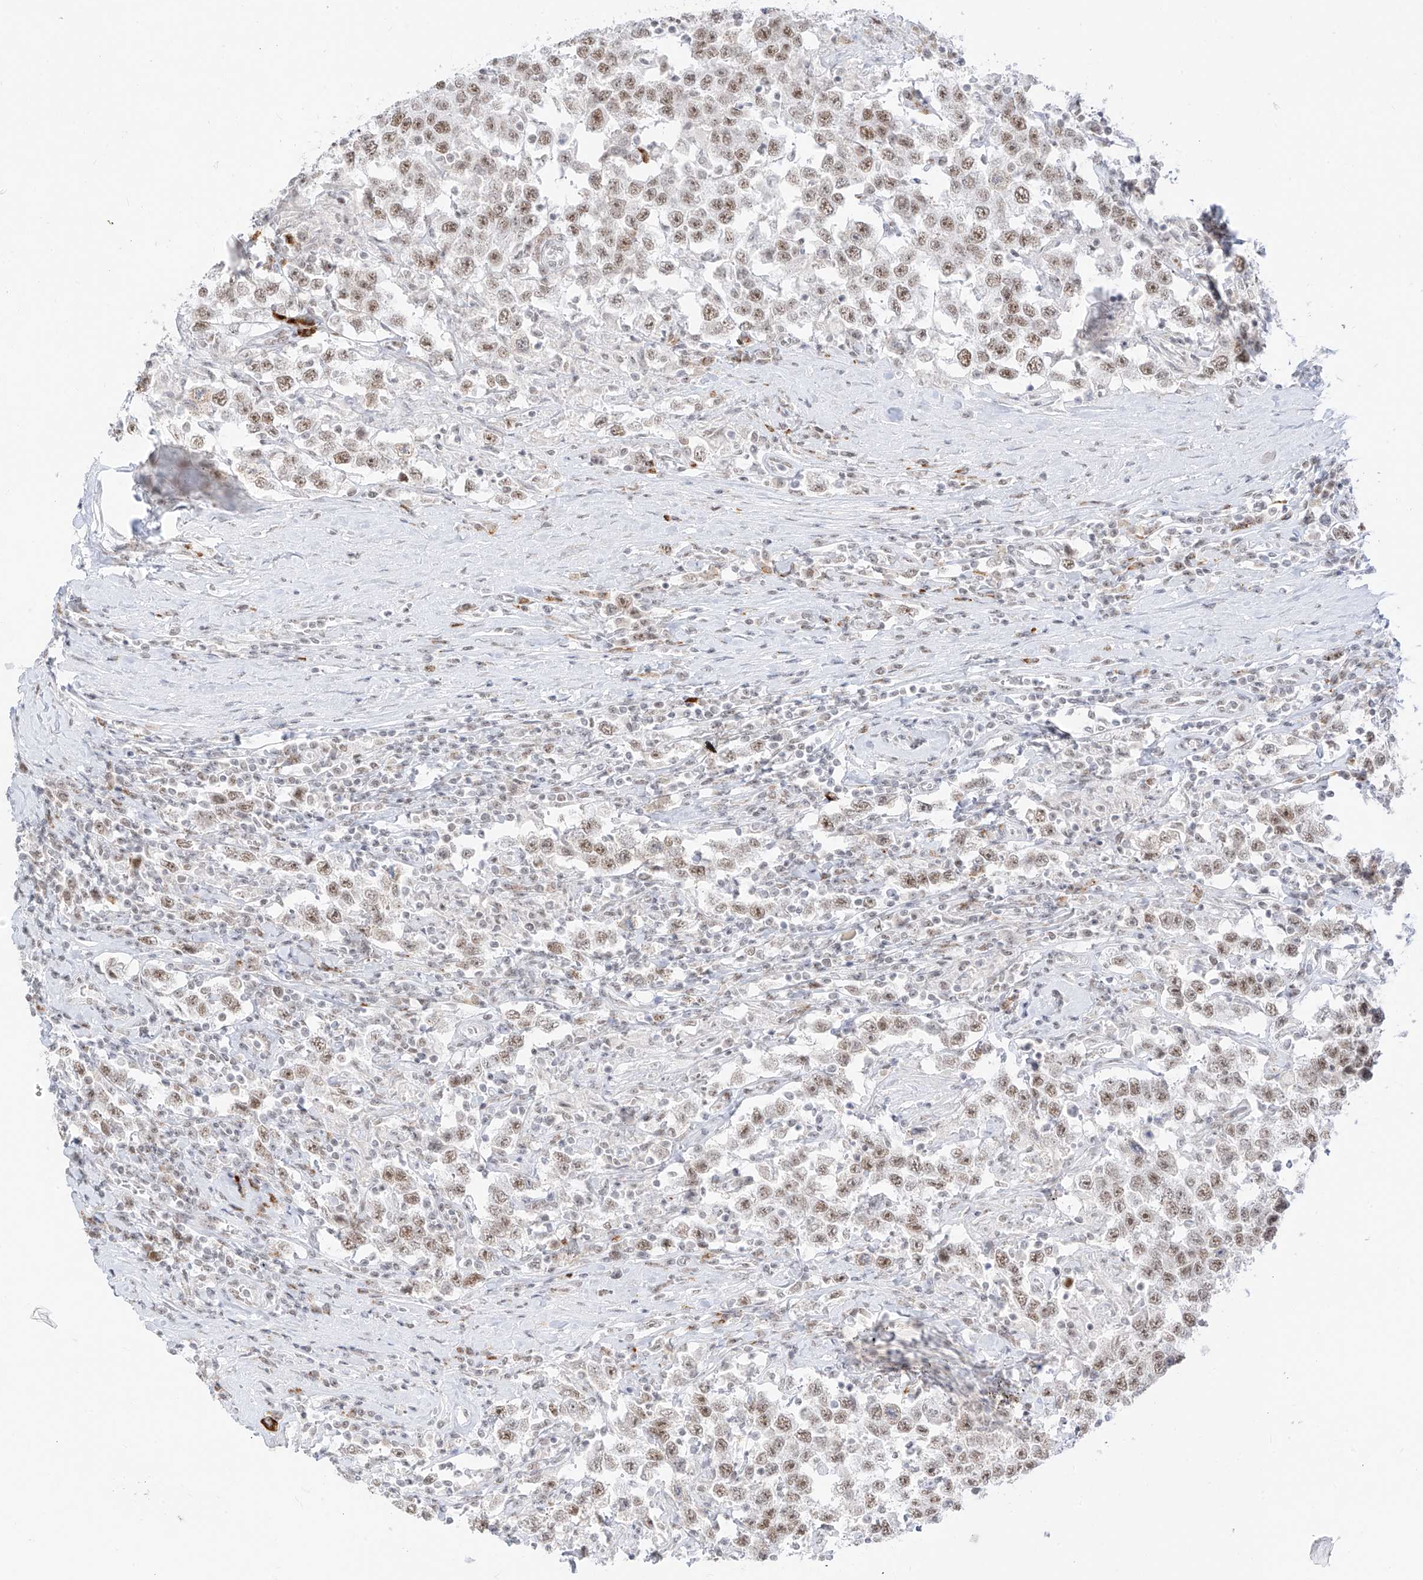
{"staining": {"intensity": "moderate", "quantity": ">75%", "location": "nuclear"}, "tissue": "testis cancer", "cell_type": "Tumor cells", "image_type": "cancer", "snomed": [{"axis": "morphology", "description": "Seminoma, NOS"}, {"axis": "topography", "description": "Testis"}], "caption": "IHC histopathology image of human seminoma (testis) stained for a protein (brown), which reveals medium levels of moderate nuclear staining in about >75% of tumor cells.", "gene": "SUPT5H", "patient": {"sex": "male", "age": 41}}